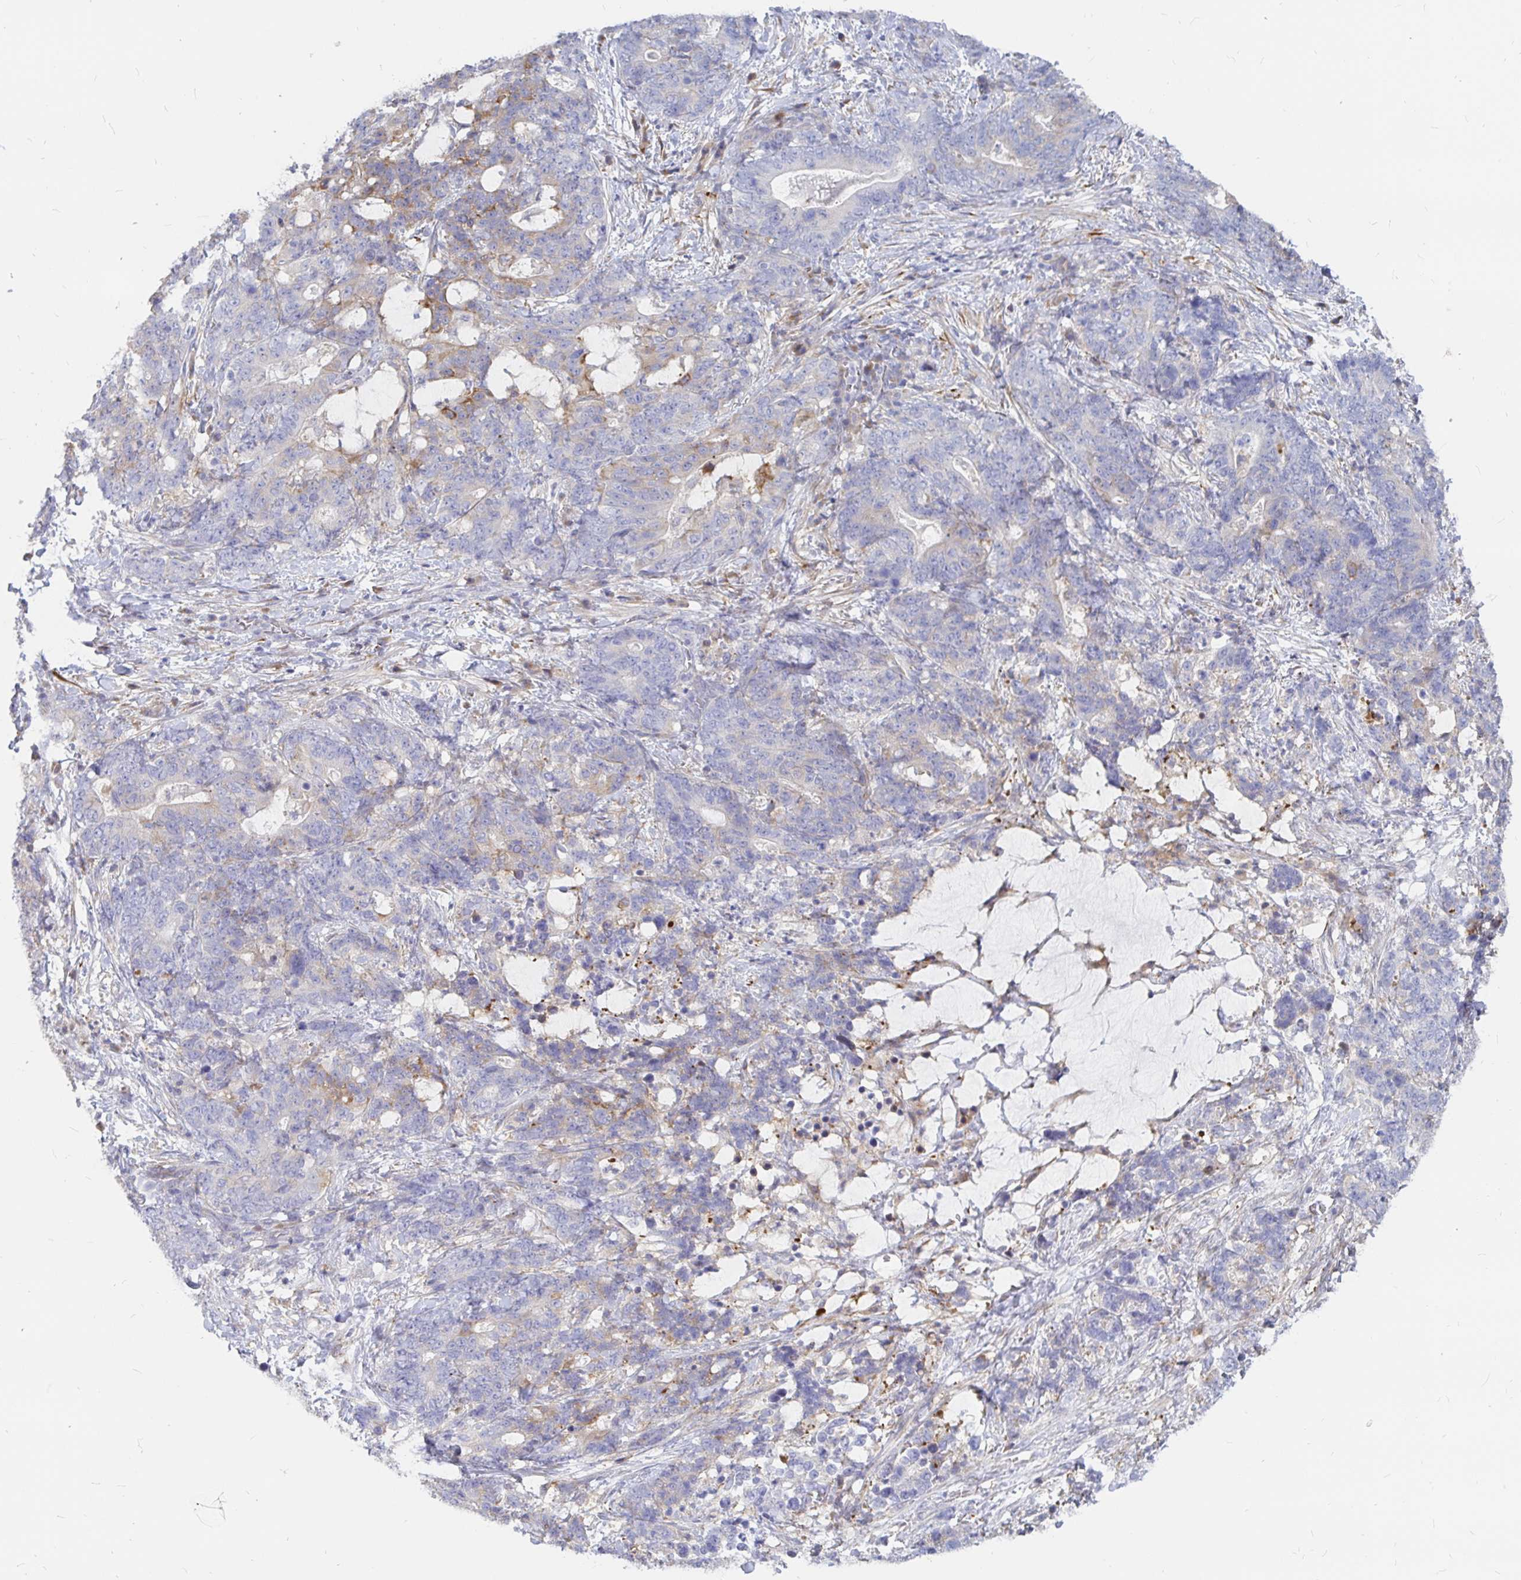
{"staining": {"intensity": "weak", "quantity": "<25%", "location": "cytoplasmic/membranous"}, "tissue": "stomach cancer", "cell_type": "Tumor cells", "image_type": "cancer", "snomed": [{"axis": "morphology", "description": "Normal tissue, NOS"}, {"axis": "morphology", "description": "Adenocarcinoma, NOS"}, {"axis": "topography", "description": "Stomach"}], "caption": "Micrograph shows no protein expression in tumor cells of stomach adenocarcinoma tissue. Nuclei are stained in blue.", "gene": "KCTD19", "patient": {"sex": "female", "age": 64}}